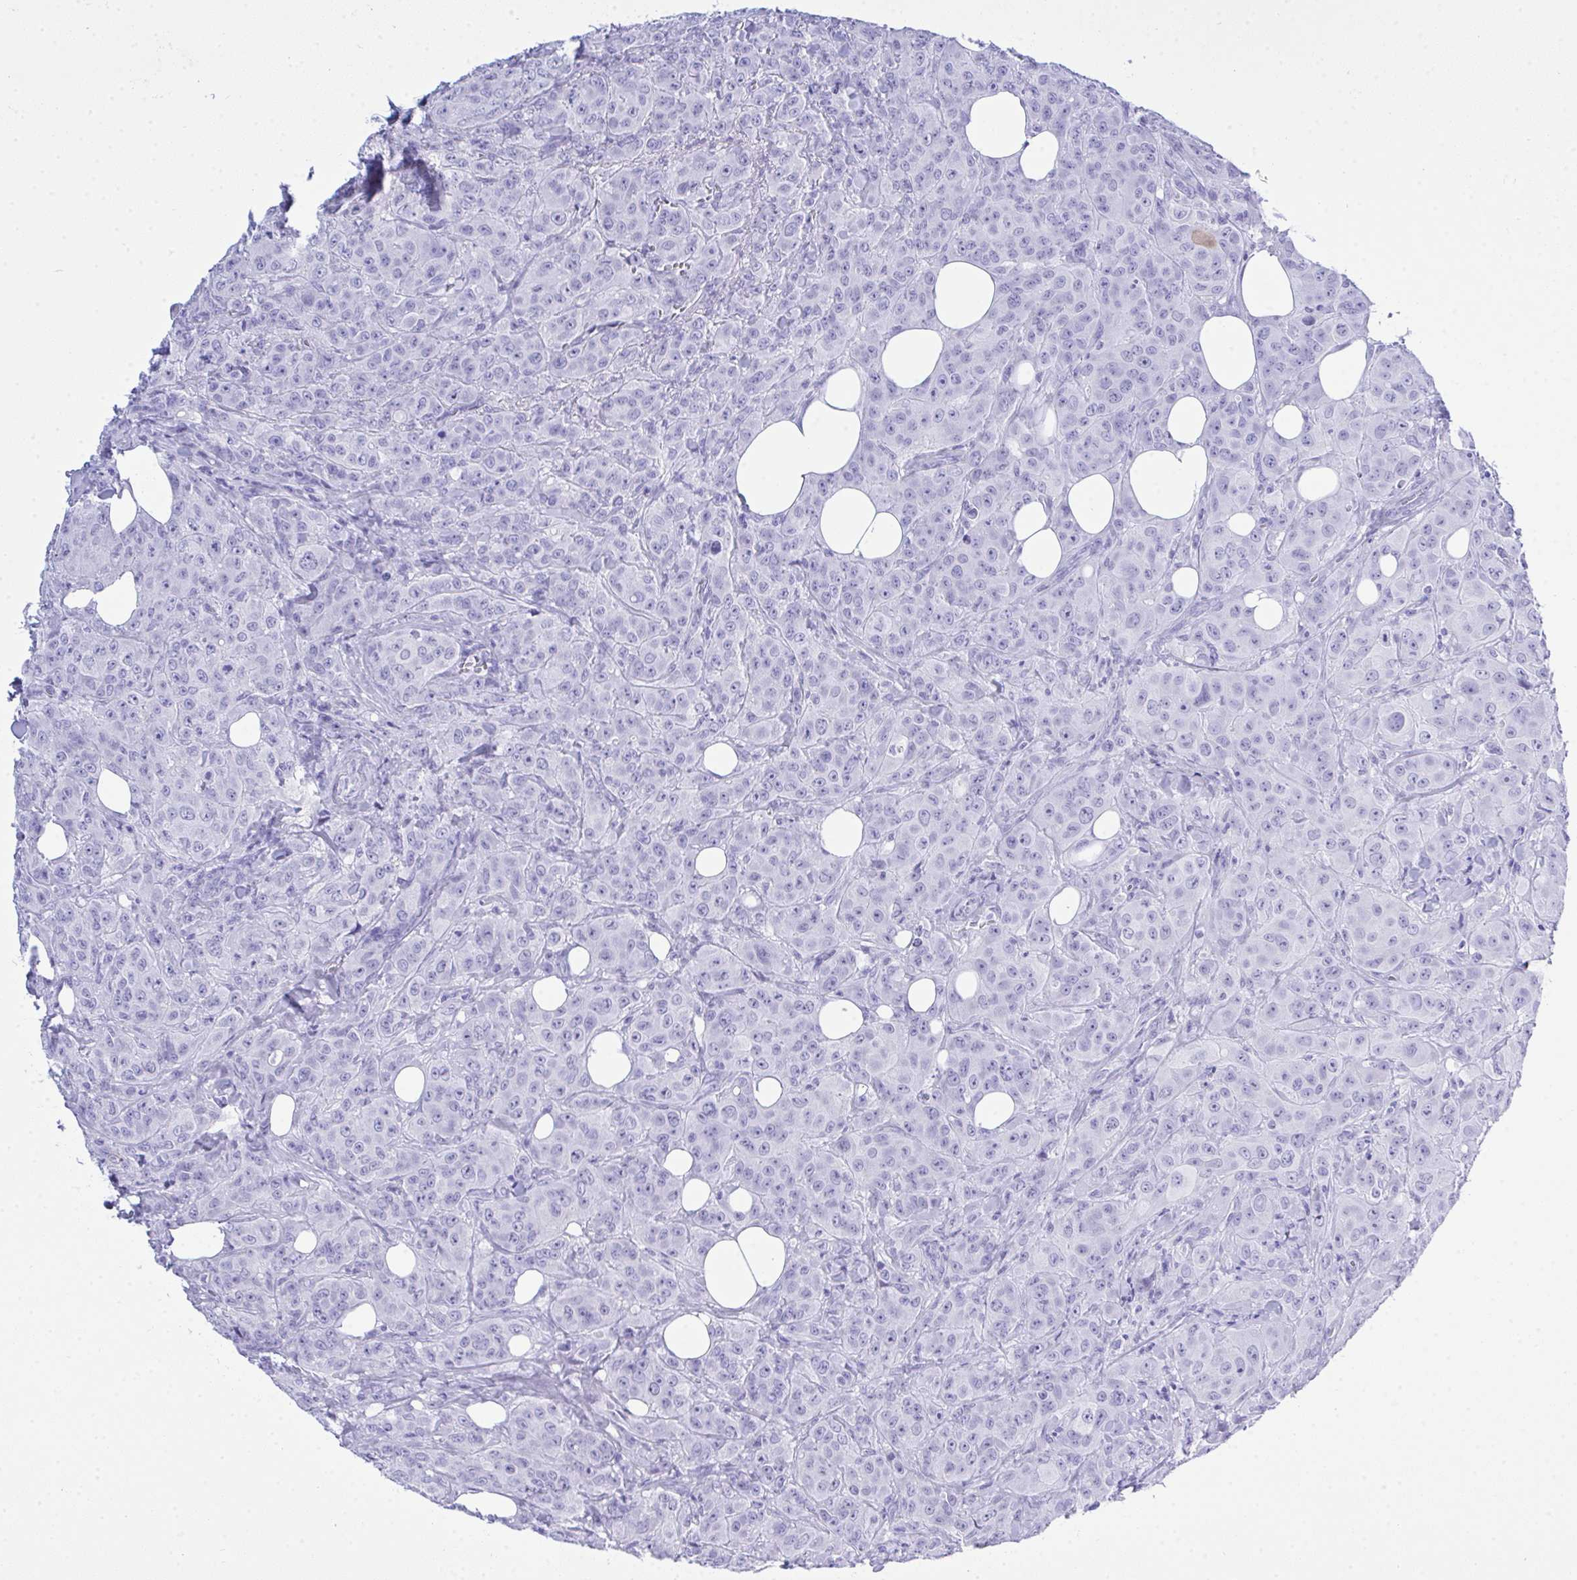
{"staining": {"intensity": "negative", "quantity": "none", "location": "none"}, "tissue": "breast cancer", "cell_type": "Tumor cells", "image_type": "cancer", "snomed": [{"axis": "morphology", "description": "Normal tissue, NOS"}, {"axis": "morphology", "description": "Duct carcinoma"}, {"axis": "topography", "description": "Breast"}], "caption": "High power microscopy image of an immunohistochemistry (IHC) micrograph of infiltrating ductal carcinoma (breast), revealing no significant staining in tumor cells.", "gene": "AKR1D1", "patient": {"sex": "female", "age": 43}}